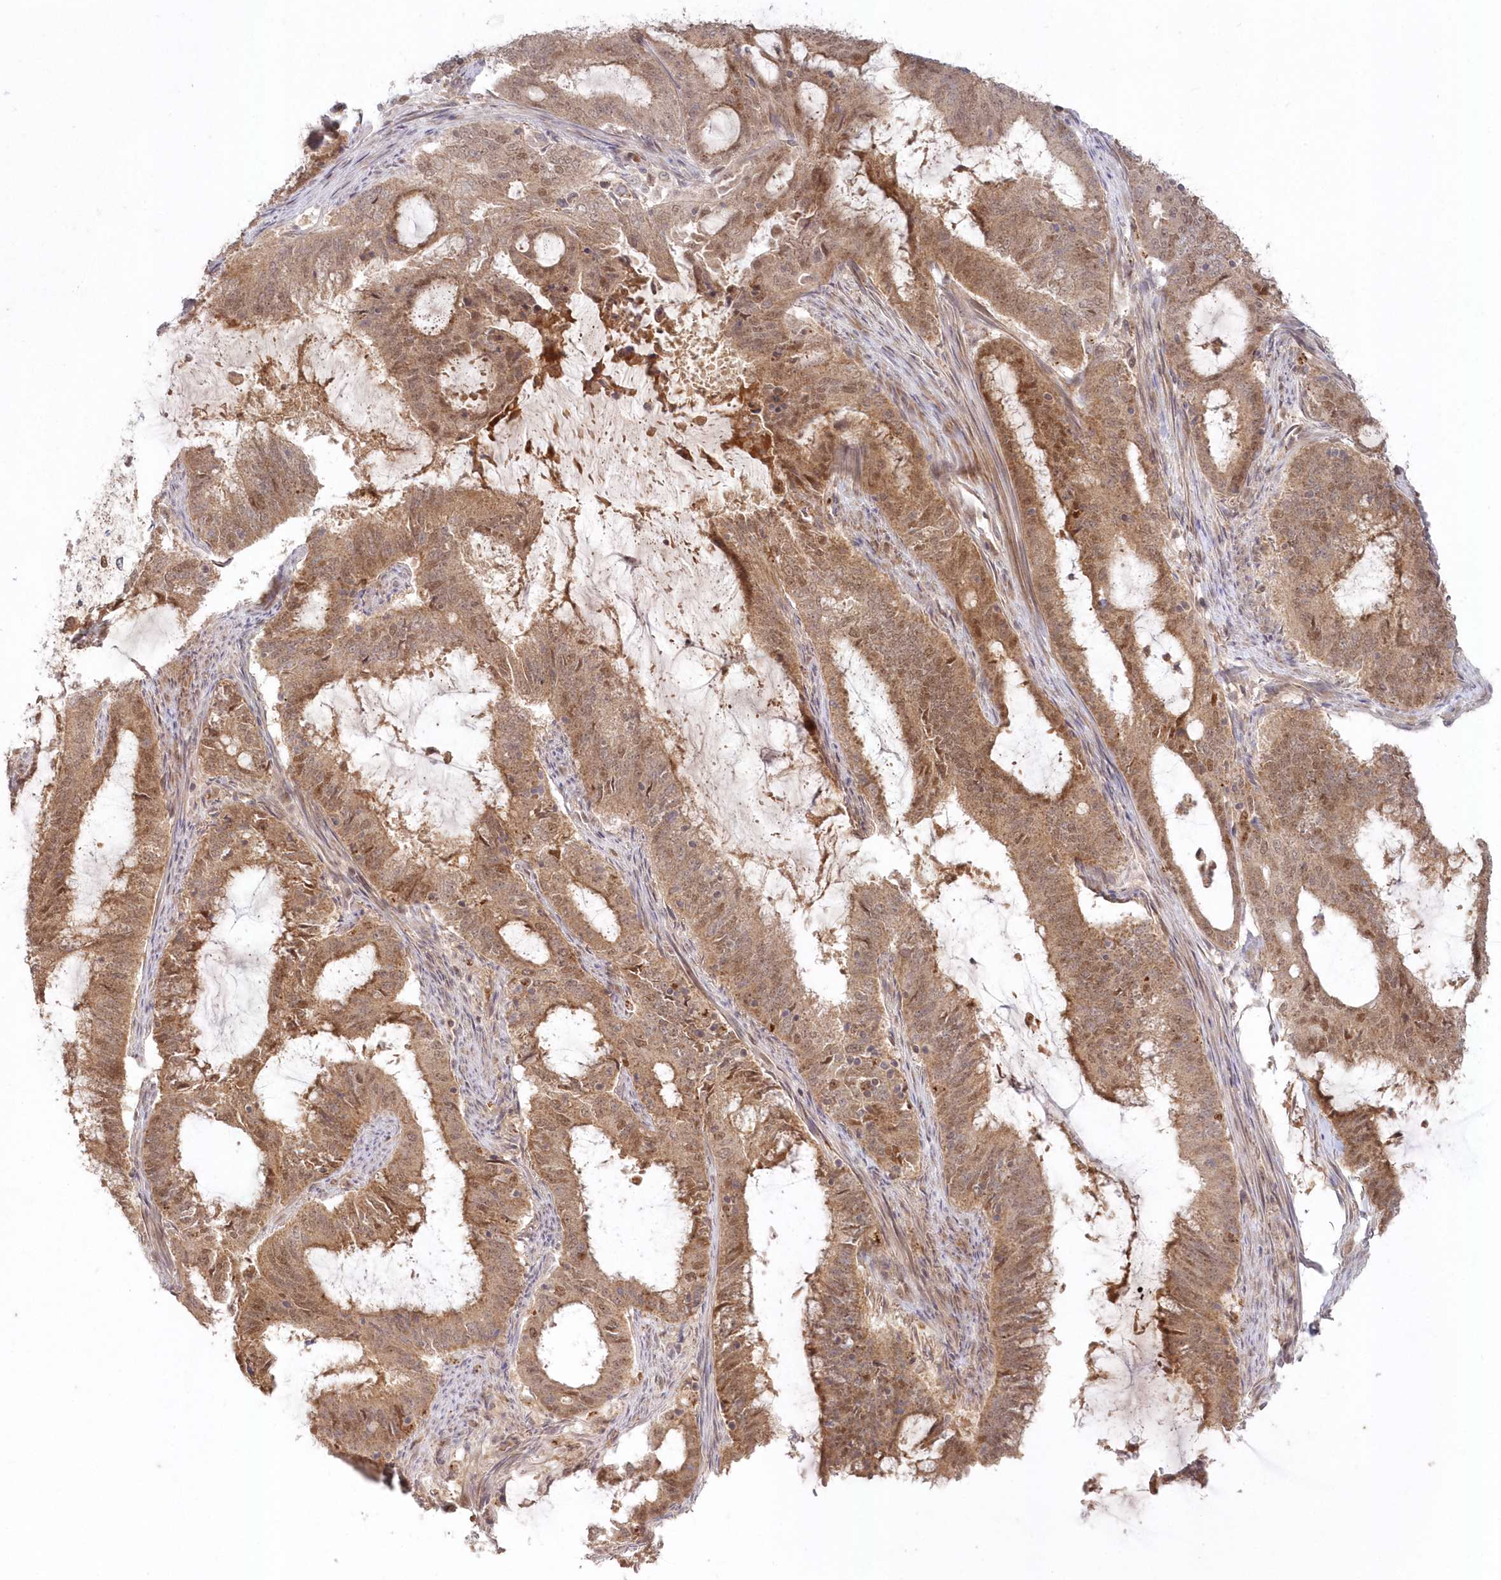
{"staining": {"intensity": "moderate", "quantity": ">75%", "location": "cytoplasmic/membranous,nuclear"}, "tissue": "endometrial cancer", "cell_type": "Tumor cells", "image_type": "cancer", "snomed": [{"axis": "morphology", "description": "Adenocarcinoma, NOS"}, {"axis": "topography", "description": "Endometrium"}], "caption": "Immunohistochemistry of endometrial cancer demonstrates medium levels of moderate cytoplasmic/membranous and nuclear positivity in about >75% of tumor cells.", "gene": "ASCC1", "patient": {"sex": "female", "age": 51}}